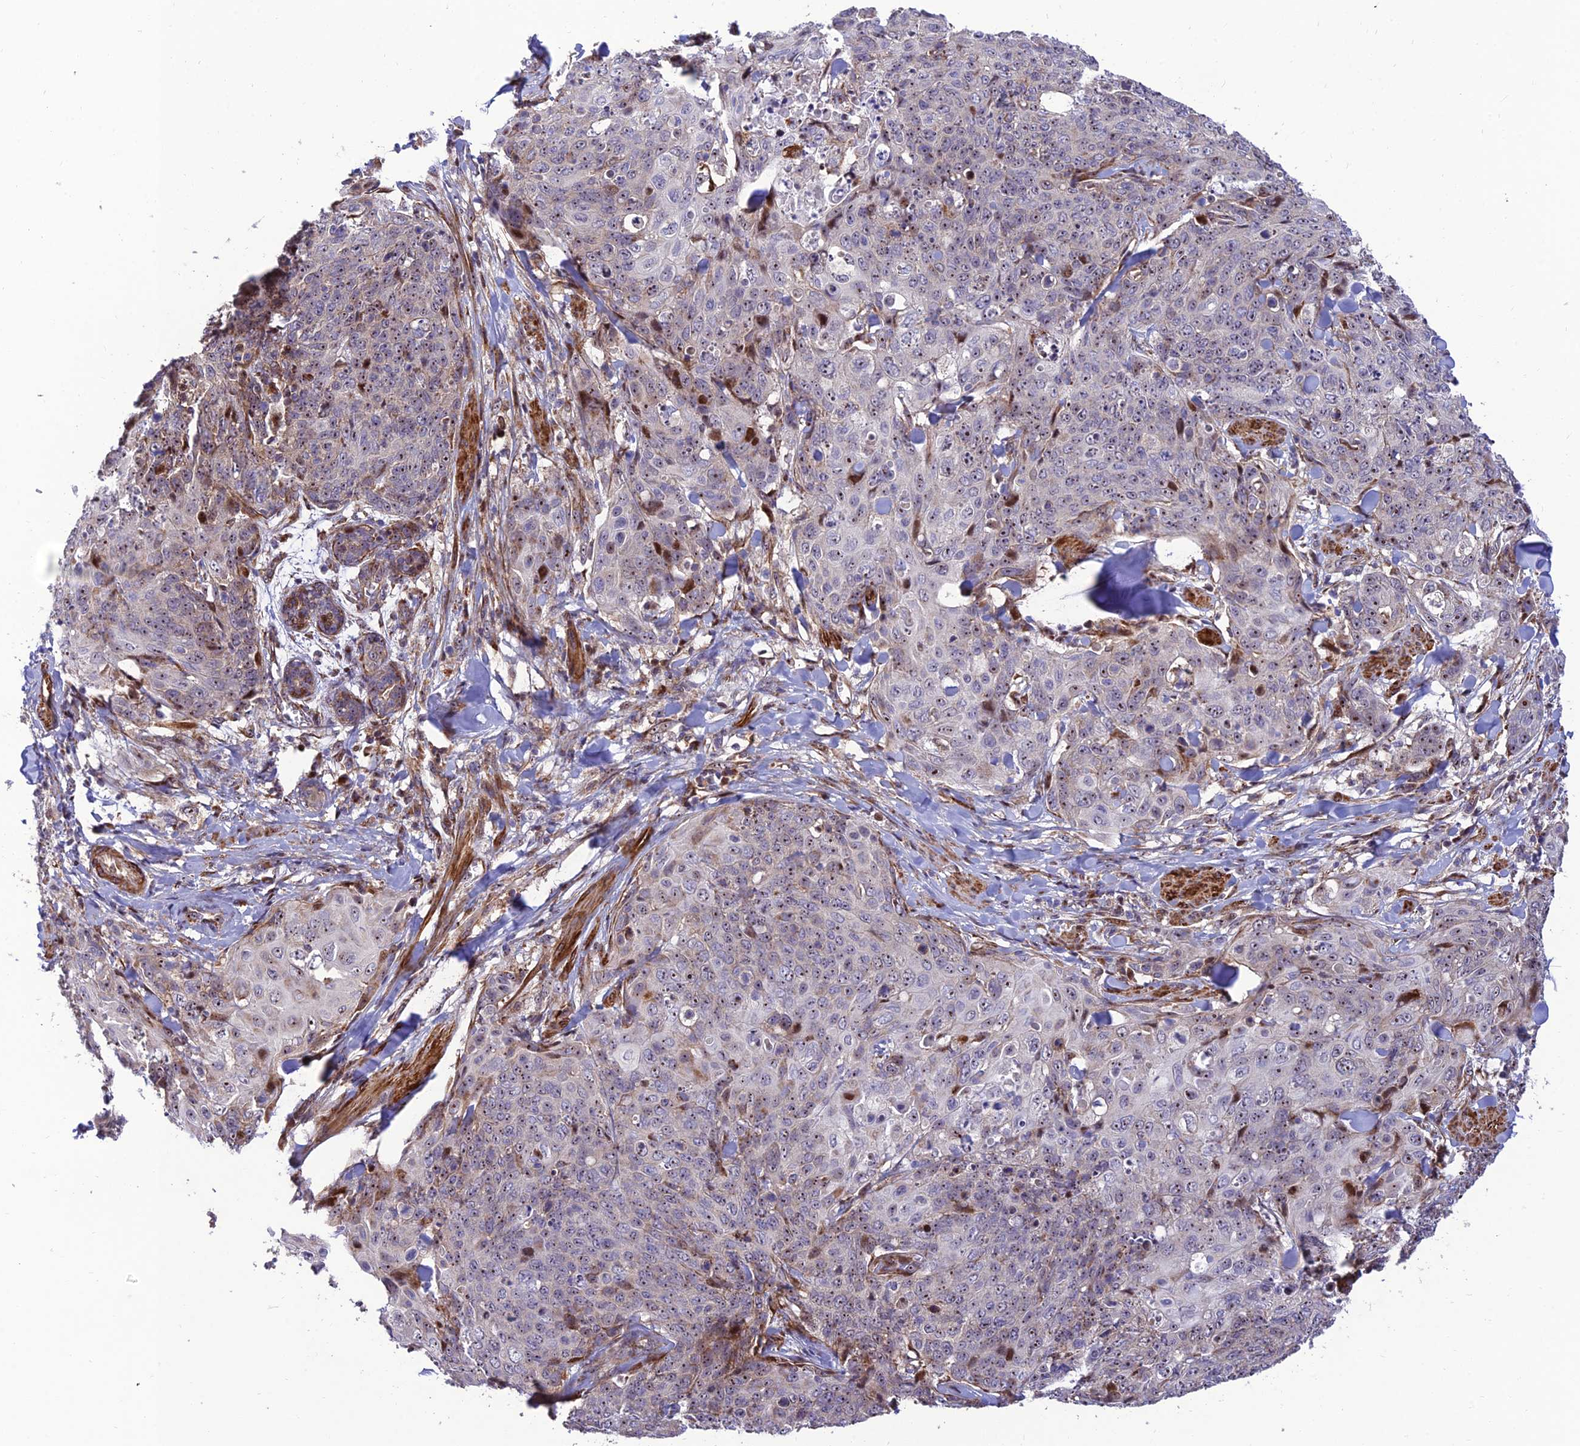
{"staining": {"intensity": "moderate", "quantity": "25%-75%", "location": "nuclear"}, "tissue": "skin cancer", "cell_type": "Tumor cells", "image_type": "cancer", "snomed": [{"axis": "morphology", "description": "Squamous cell carcinoma, NOS"}, {"axis": "topography", "description": "Skin"}, {"axis": "topography", "description": "Vulva"}], "caption": "Immunohistochemical staining of squamous cell carcinoma (skin) displays moderate nuclear protein expression in approximately 25%-75% of tumor cells.", "gene": "KBTBD7", "patient": {"sex": "female", "age": 85}}